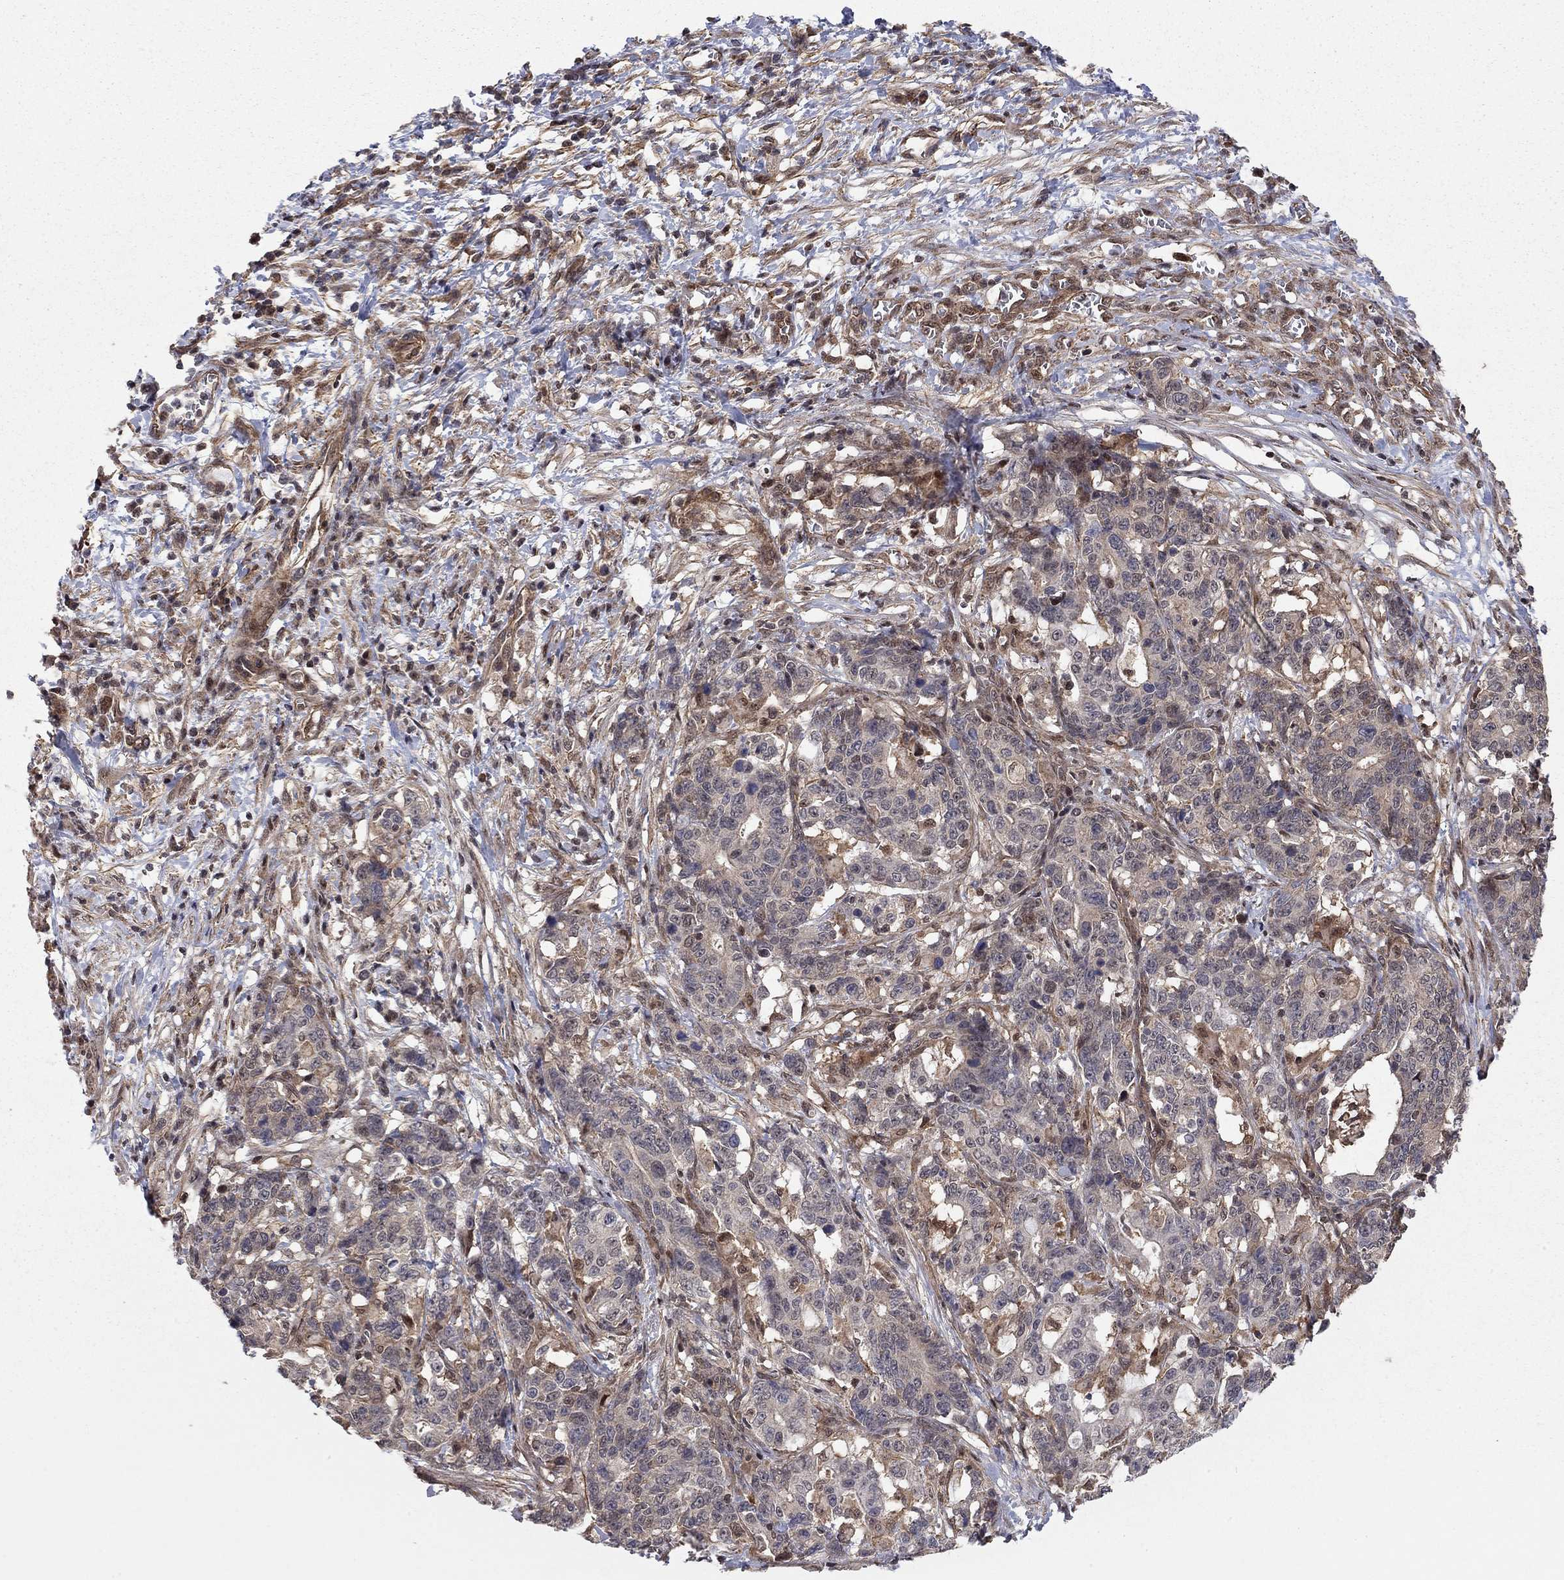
{"staining": {"intensity": "weak", "quantity": "<25%", "location": "cytoplasmic/membranous"}, "tissue": "stomach cancer", "cell_type": "Tumor cells", "image_type": "cancer", "snomed": [{"axis": "morphology", "description": "Normal tissue, NOS"}, {"axis": "morphology", "description": "Adenocarcinoma, NOS"}, {"axis": "topography", "description": "Stomach"}], "caption": "IHC image of stomach adenocarcinoma stained for a protein (brown), which shows no positivity in tumor cells.", "gene": "TDP1", "patient": {"sex": "female", "age": 64}}